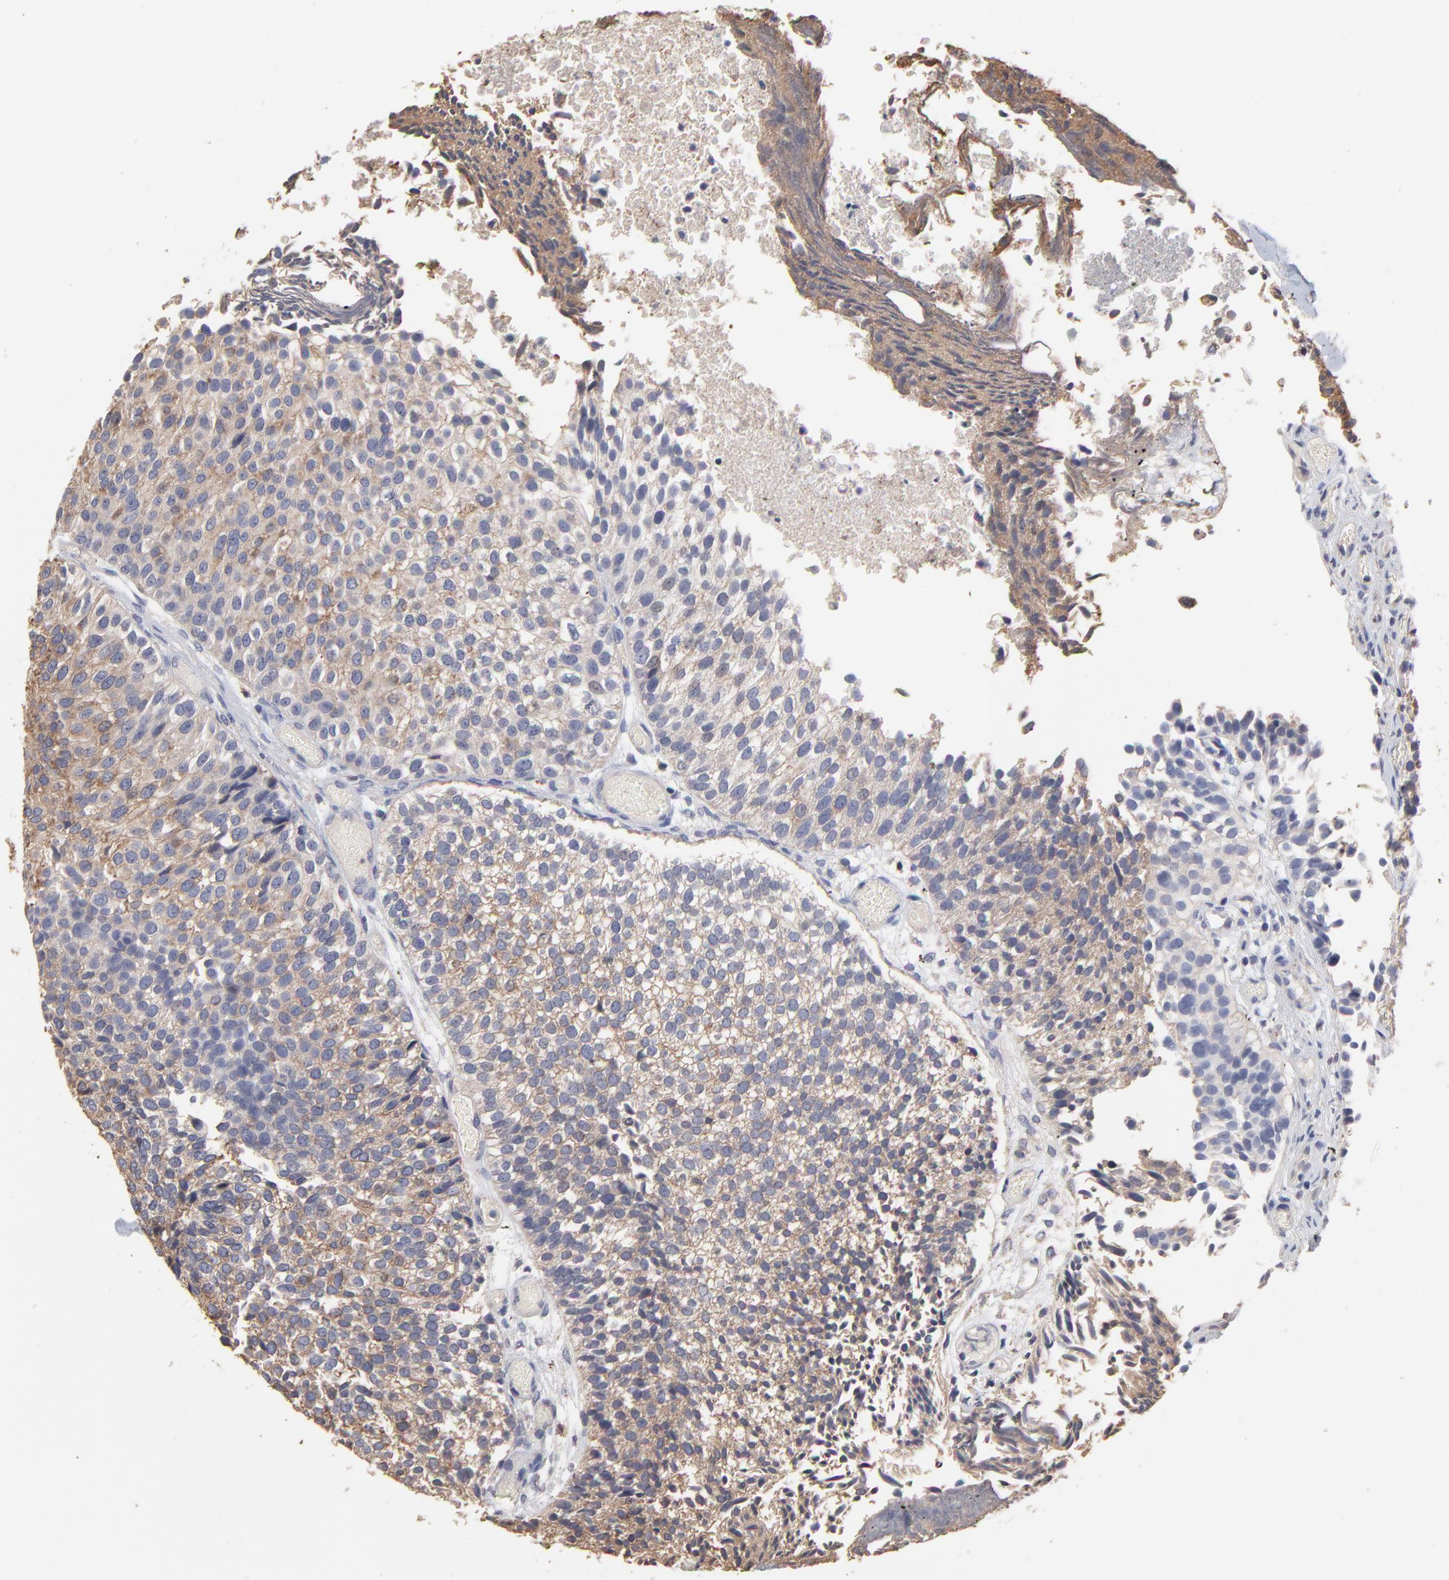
{"staining": {"intensity": "weak", "quantity": ">75%", "location": "cytoplasmic/membranous"}, "tissue": "urothelial cancer", "cell_type": "Tumor cells", "image_type": "cancer", "snomed": [{"axis": "morphology", "description": "Urothelial carcinoma, Low grade"}, {"axis": "topography", "description": "Urinary bladder"}], "caption": "A micrograph of human urothelial cancer stained for a protein demonstrates weak cytoplasmic/membranous brown staining in tumor cells. Using DAB (3,3'-diaminobenzidine) (brown) and hematoxylin (blue) stains, captured at high magnification using brightfield microscopy.", "gene": "TANGO2", "patient": {"sex": "male", "age": 84}}